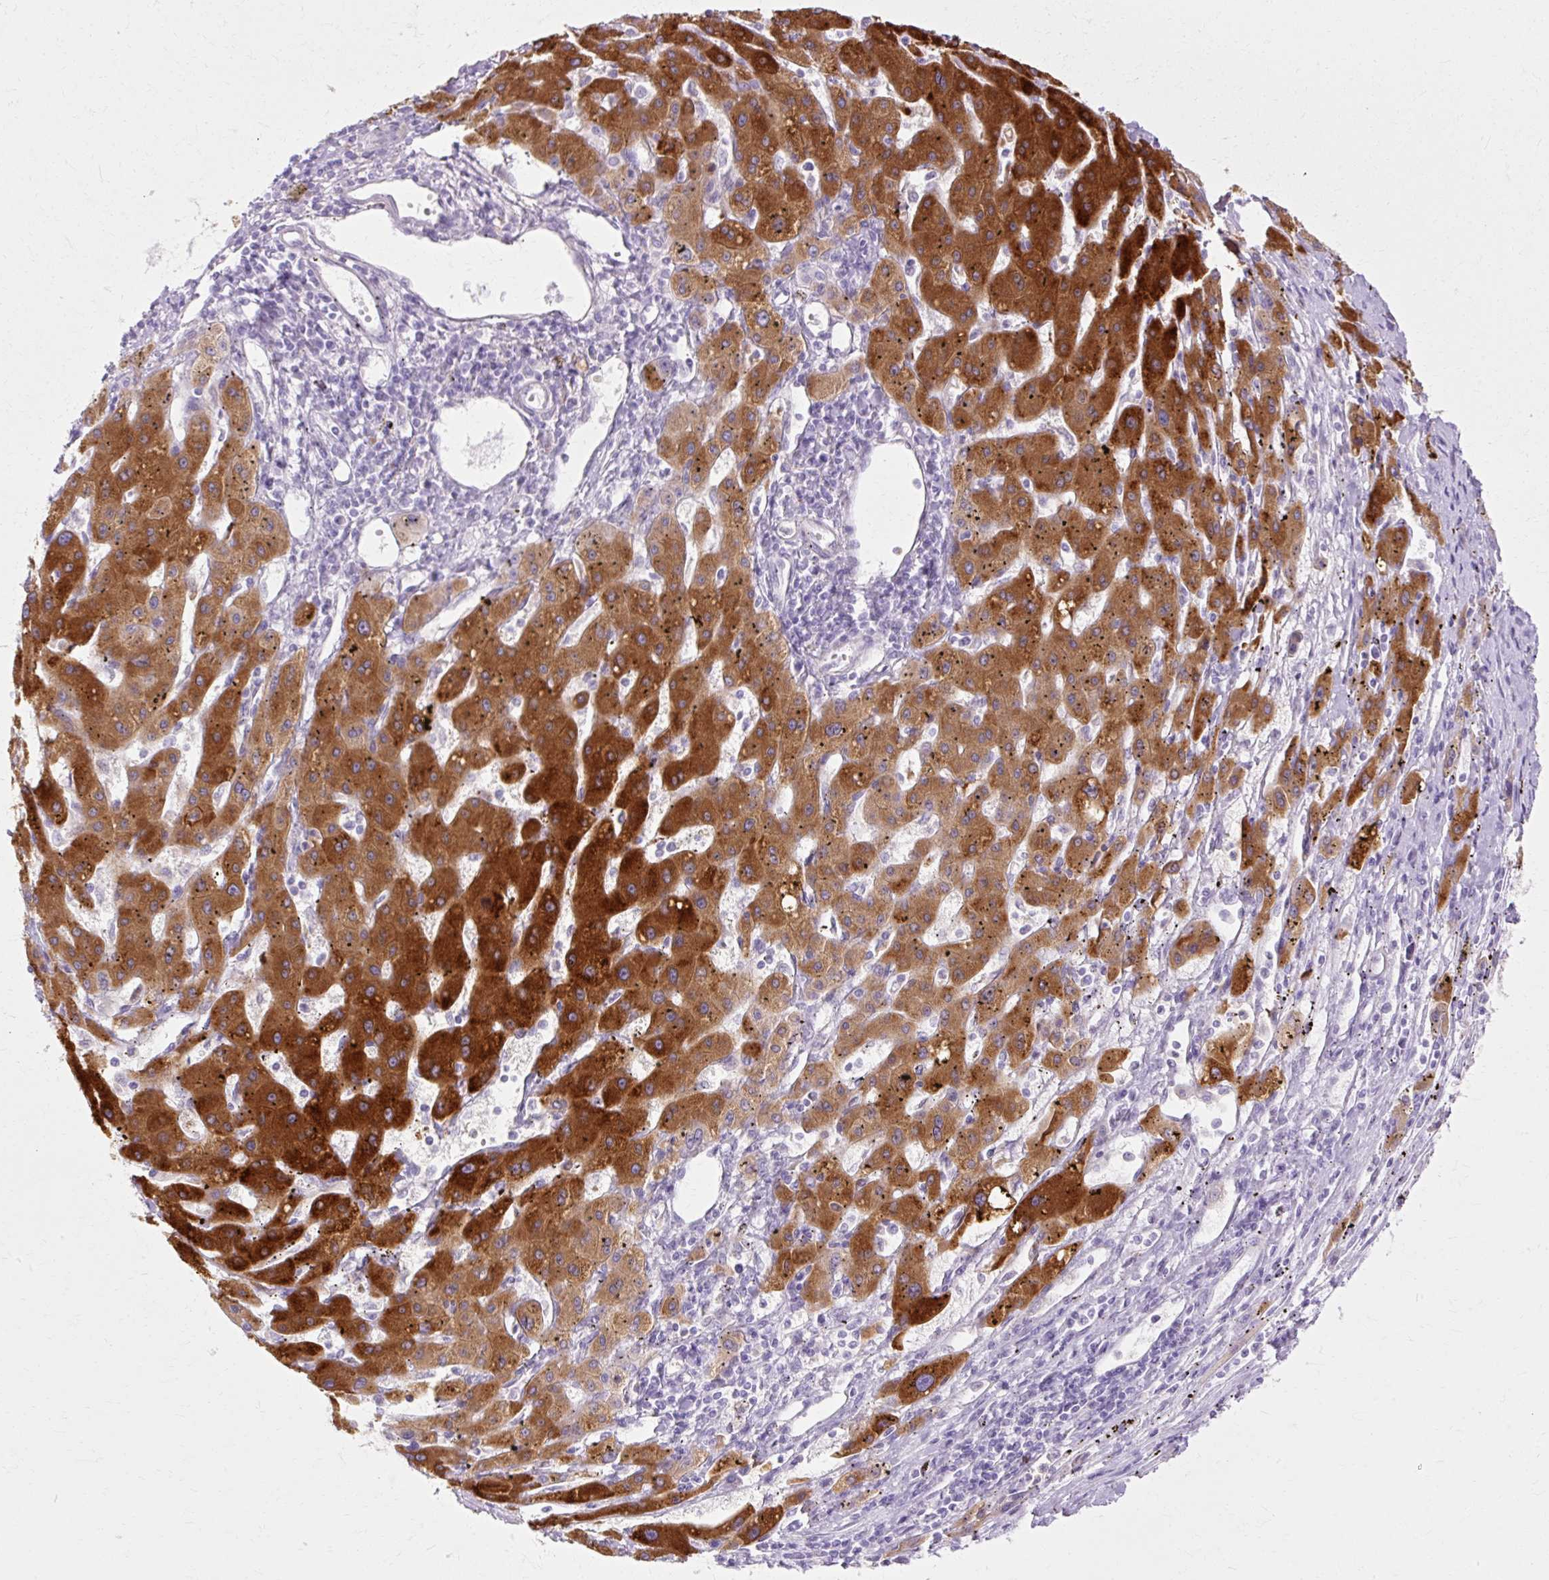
{"staining": {"intensity": "strong", "quantity": ">75%", "location": "cytoplasmic/membranous"}, "tissue": "liver cancer", "cell_type": "Tumor cells", "image_type": "cancer", "snomed": [{"axis": "morphology", "description": "Carcinoma, Hepatocellular, NOS"}, {"axis": "topography", "description": "Liver"}], "caption": "Immunohistochemistry histopathology image of neoplastic tissue: human liver cancer (hepatocellular carcinoma) stained using immunohistochemistry shows high levels of strong protein expression localized specifically in the cytoplasmic/membranous of tumor cells, appearing as a cytoplasmic/membranous brown color.", "gene": "HSD11B1", "patient": {"sex": "male", "age": 72}}